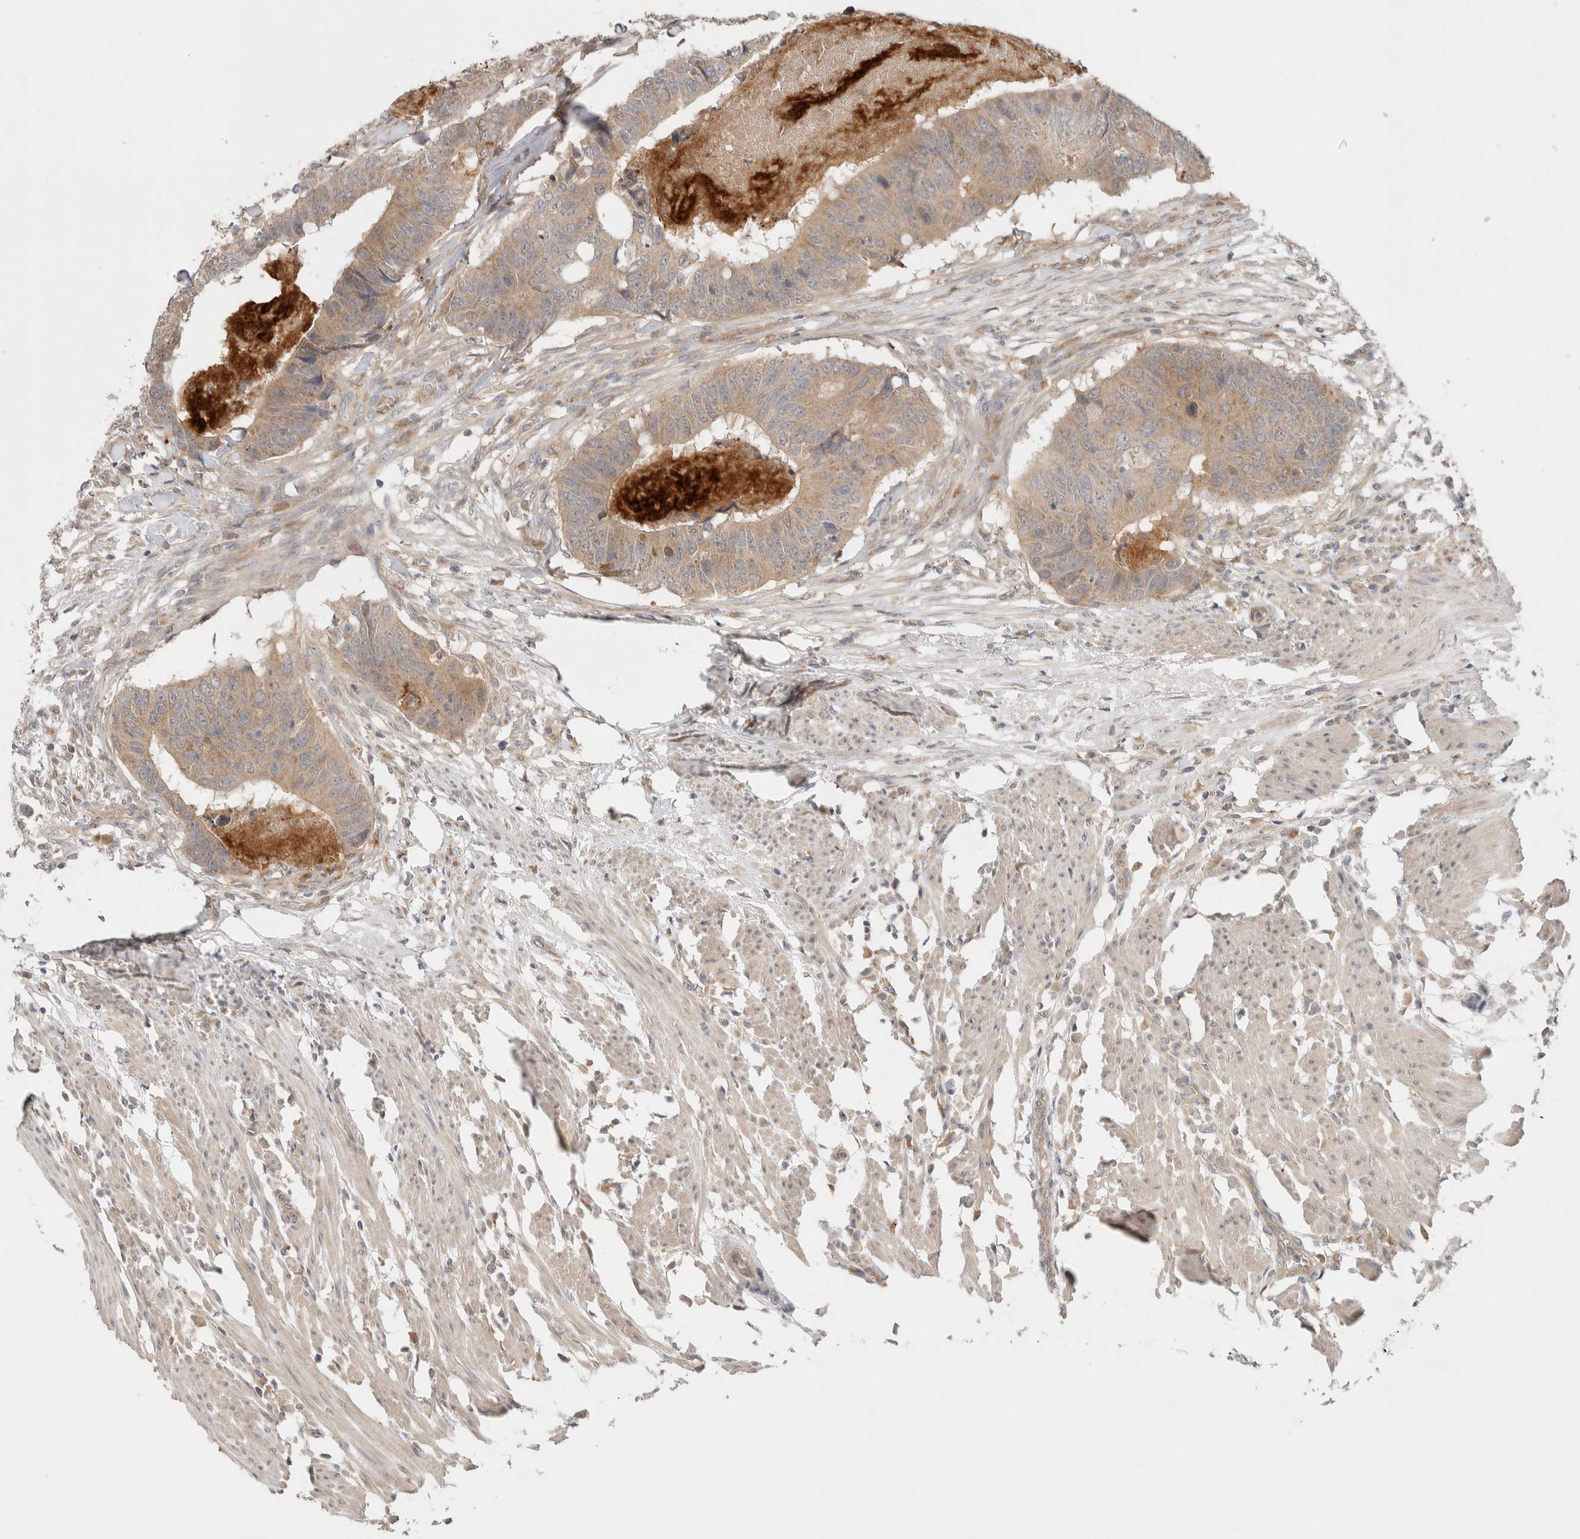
{"staining": {"intensity": "weak", "quantity": ">75%", "location": "cytoplasmic/membranous"}, "tissue": "colorectal cancer", "cell_type": "Tumor cells", "image_type": "cancer", "snomed": [{"axis": "morphology", "description": "Adenocarcinoma, NOS"}, {"axis": "topography", "description": "Colon"}], "caption": "An immunohistochemistry (IHC) photomicrograph of neoplastic tissue is shown. Protein staining in brown labels weak cytoplasmic/membranous positivity in colorectal cancer (adenocarcinoma) within tumor cells.", "gene": "SGK1", "patient": {"sex": "male", "age": 56}}